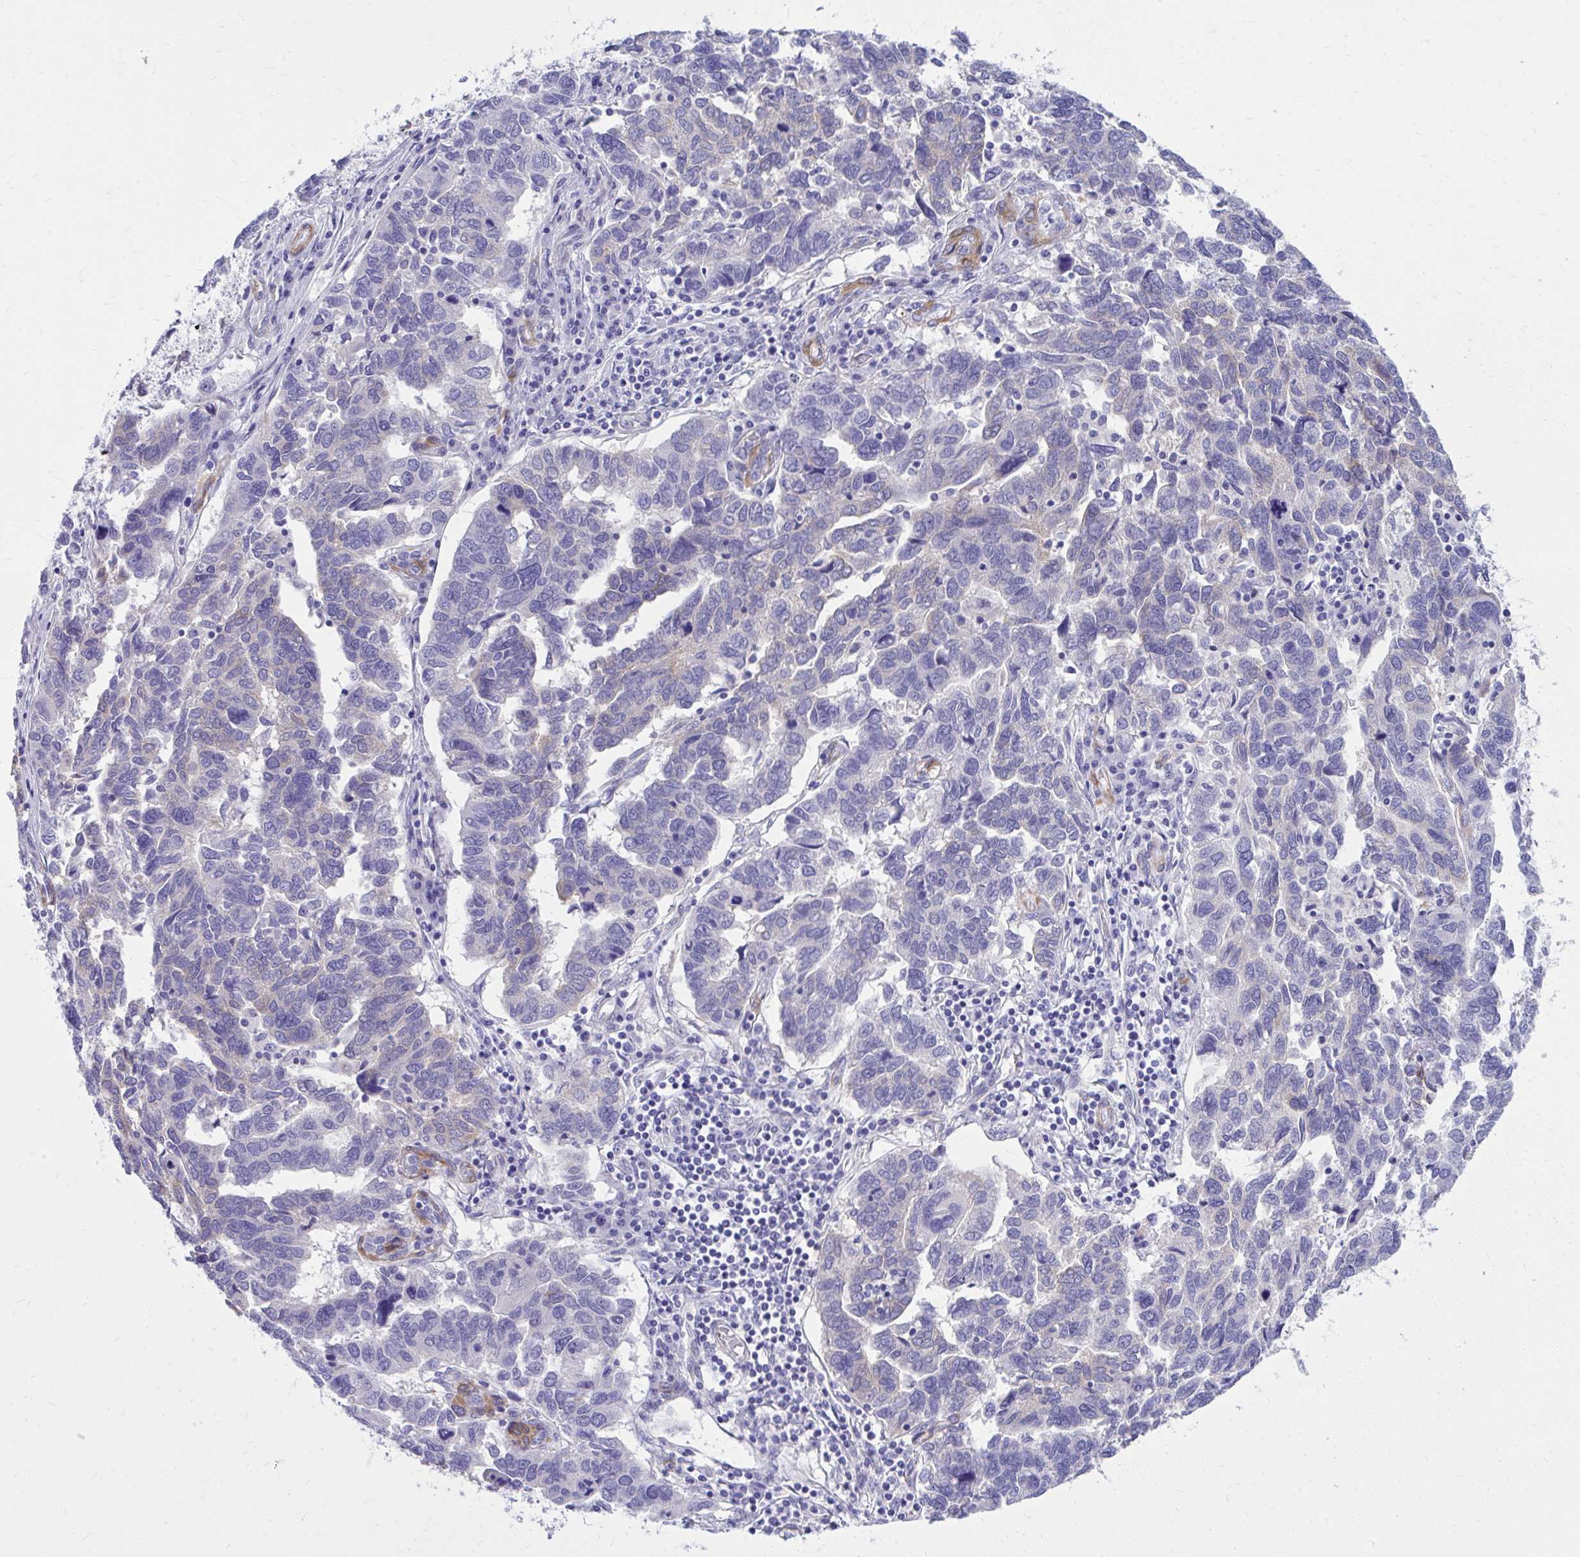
{"staining": {"intensity": "weak", "quantity": "<25%", "location": "cytoplasmic/membranous"}, "tissue": "ovarian cancer", "cell_type": "Tumor cells", "image_type": "cancer", "snomed": [{"axis": "morphology", "description": "Cystadenocarcinoma, serous, NOS"}, {"axis": "topography", "description": "Ovary"}], "caption": "There is no significant expression in tumor cells of ovarian cancer (serous cystadenocarcinoma). (DAB immunohistochemistry, high magnification).", "gene": "EPB41L1", "patient": {"sex": "female", "age": 64}}